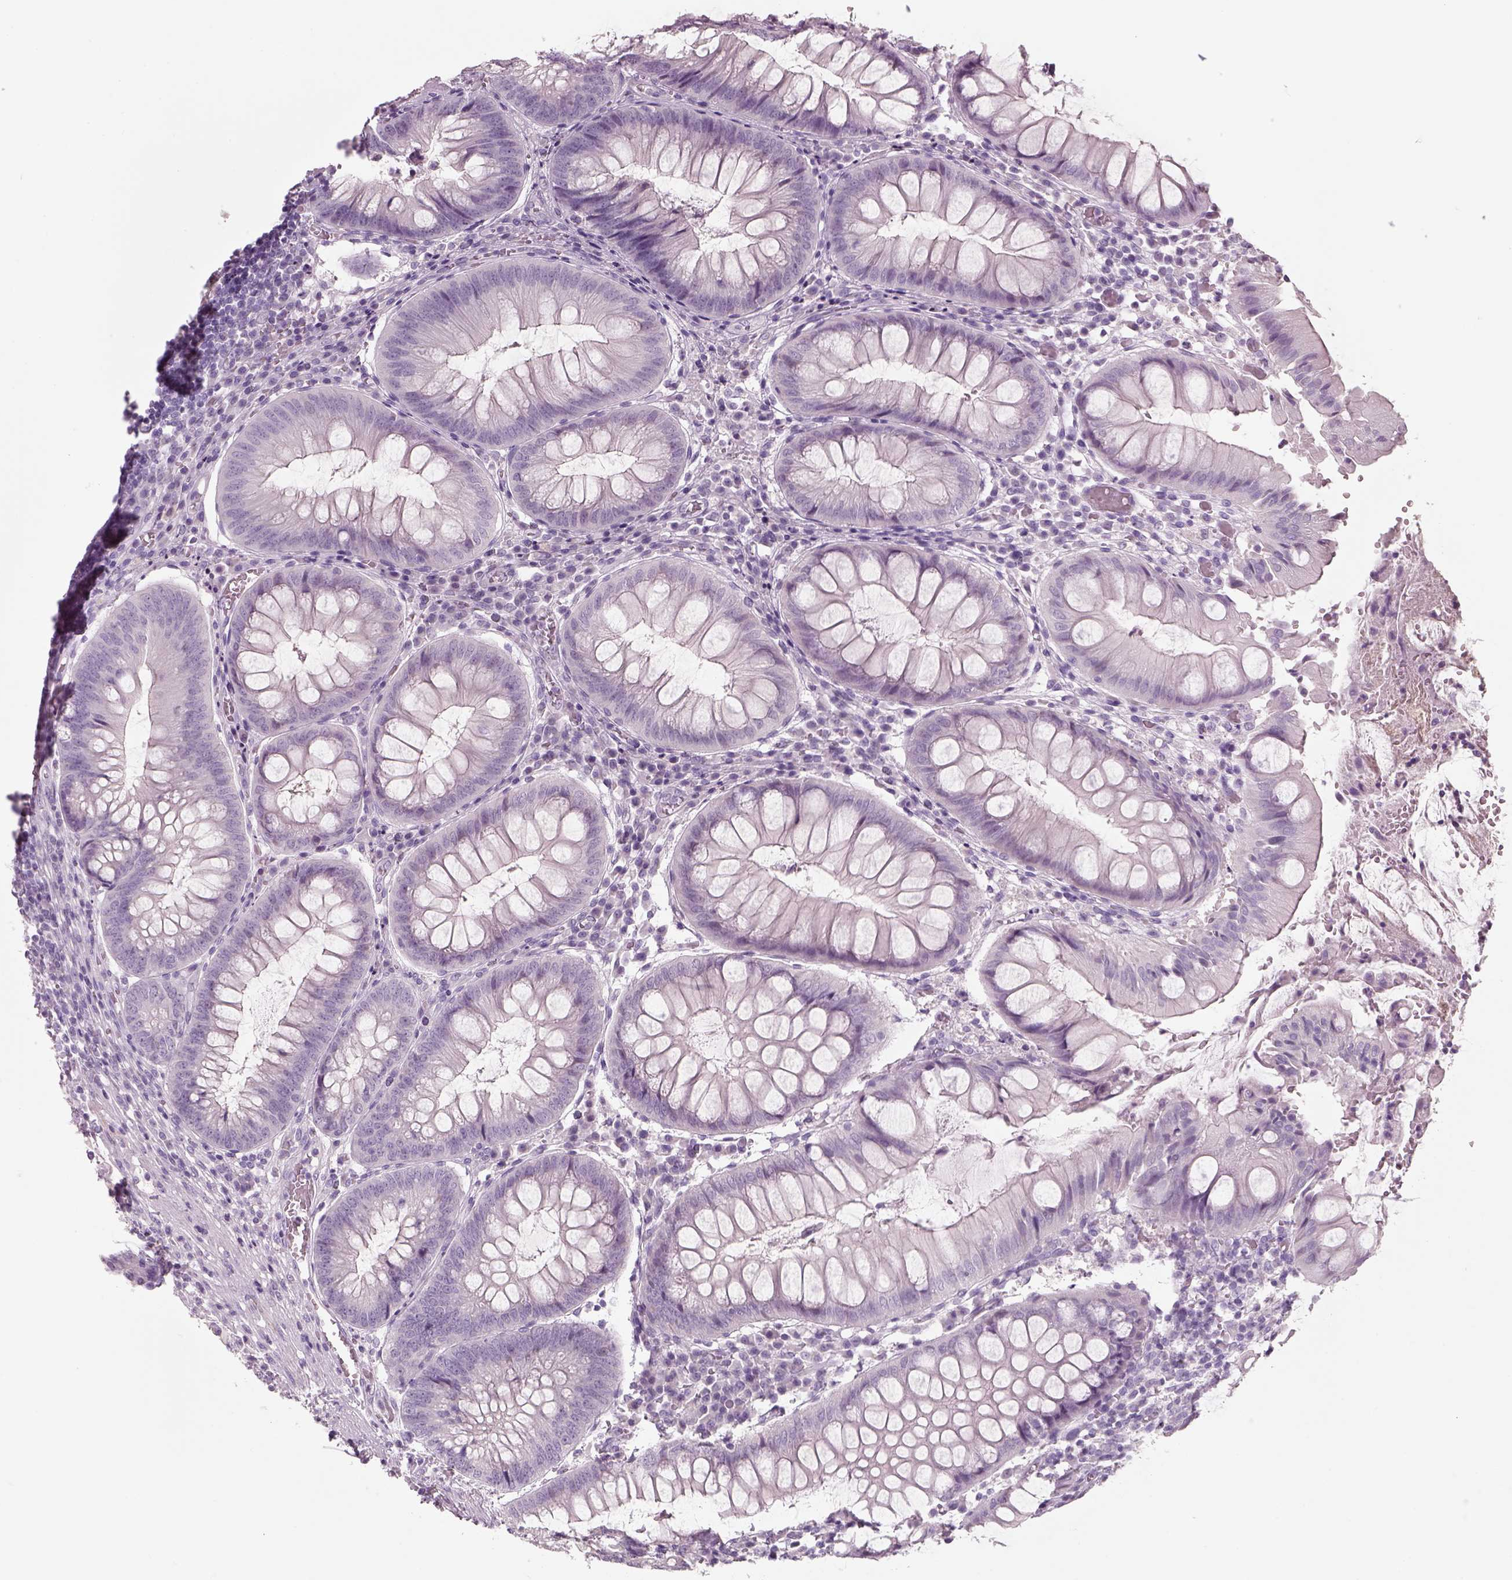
{"staining": {"intensity": "negative", "quantity": "none", "location": "none"}, "tissue": "appendix", "cell_type": "Glandular cells", "image_type": "normal", "snomed": [{"axis": "morphology", "description": "Normal tissue, NOS"}, {"axis": "morphology", "description": "Inflammation, NOS"}, {"axis": "topography", "description": "Appendix"}], "caption": "Unremarkable appendix was stained to show a protein in brown. There is no significant staining in glandular cells. The staining was performed using DAB to visualize the protein expression in brown, while the nuclei were stained in blue with hematoxylin (Magnification: 20x).", "gene": "SLC6A2", "patient": {"sex": "male", "age": 16}}